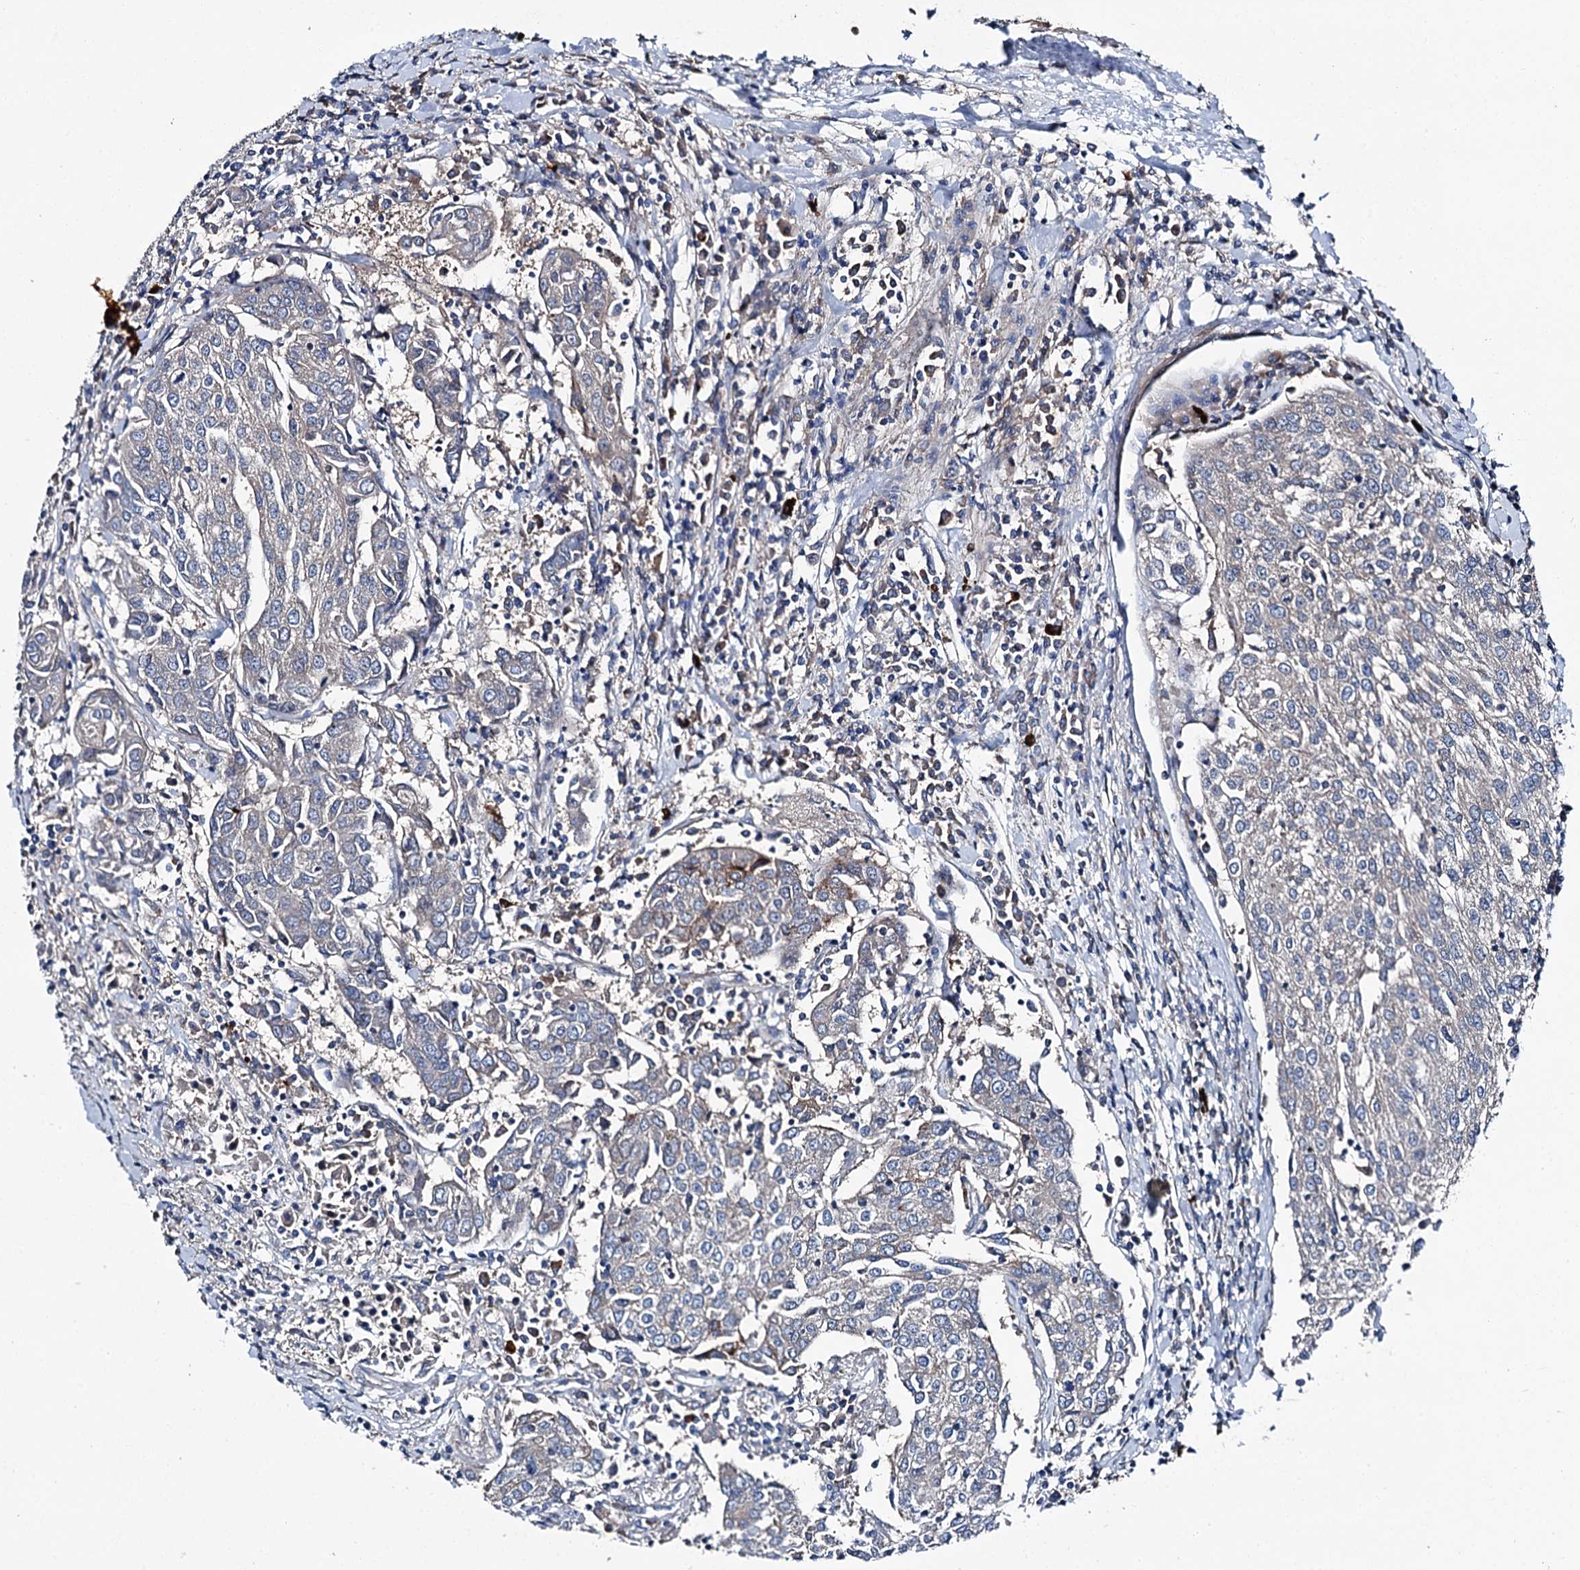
{"staining": {"intensity": "negative", "quantity": "none", "location": "none"}, "tissue": "urothelial cancer", "cell_type": "Tumor cells", "image_type": "cancer", "snomed": [{"axis": "morphology", "description": "Urothelial carcinoma, High grade"}, {"axis": "topography", "description": "Urinary bladder"}], "caption": "DAB immunohistochemical staining of urothelial cancer reveals no significant staining in tumor cells.", "gene": "SLC22A25", "patient": {"sex": "female", "age": 85}}